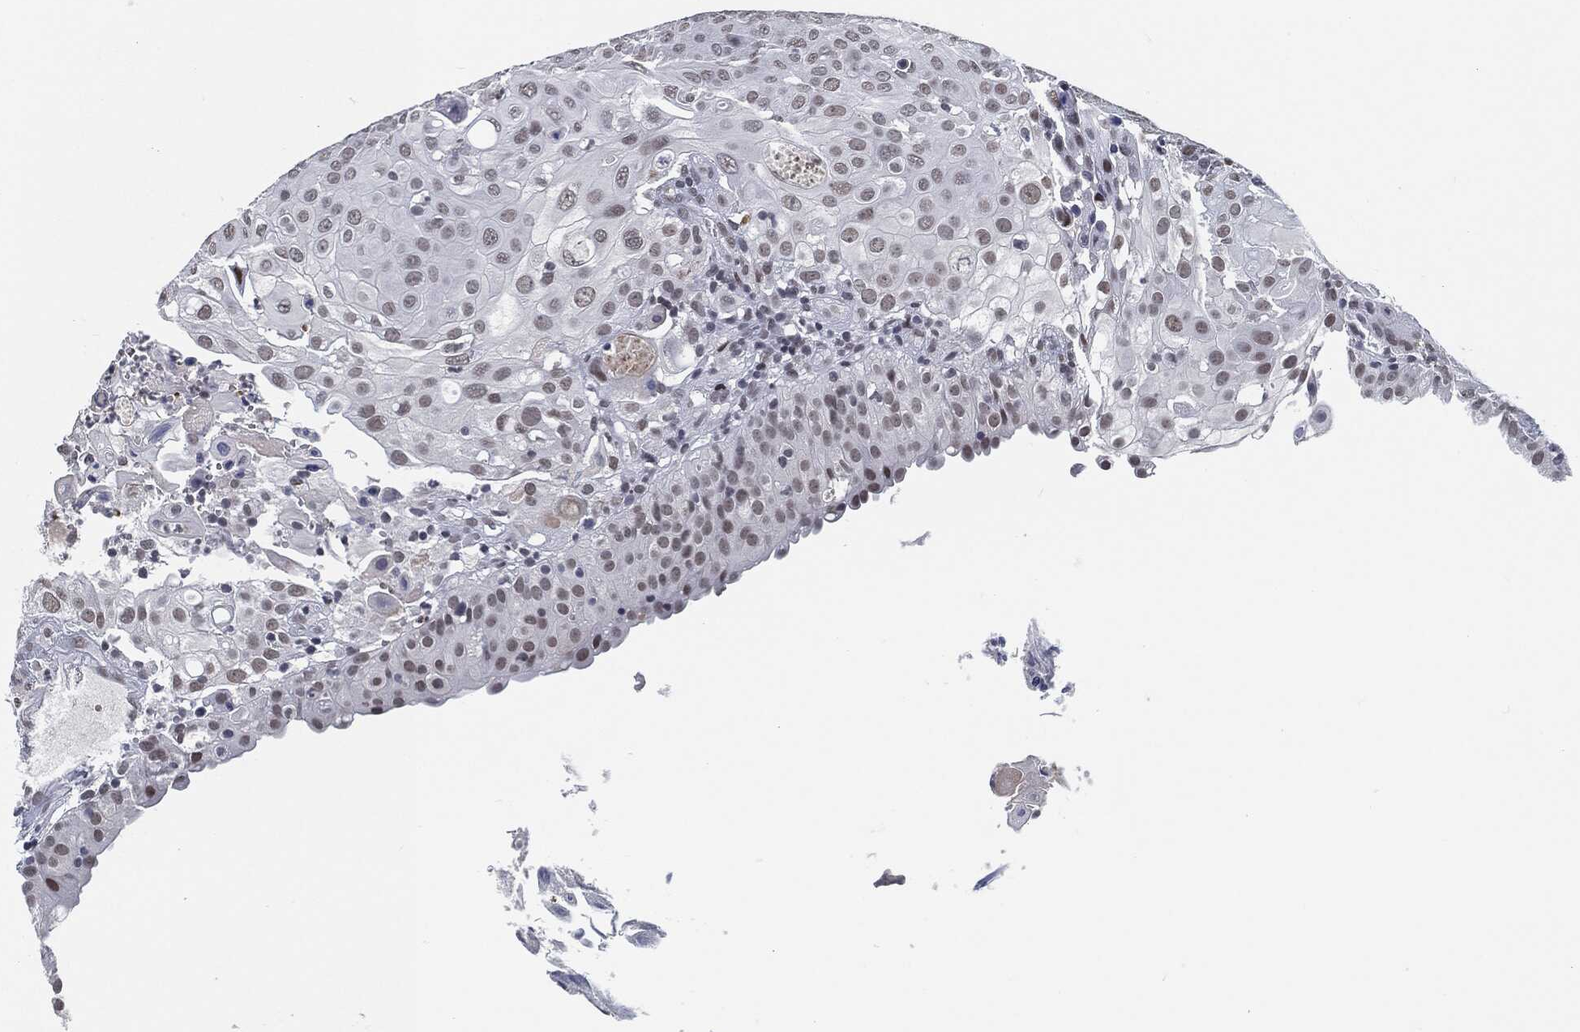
{"staining": {"intensity": "moderate", "quantity": "<25%", "location": "nuclear"}, "tissue": "urothelial cancer", "cell_type": "Tumor cells", "image_type": "cancer", "snomed": [{"axis": "morphology", "description": "Urothelial carcinoma, High grade"}, {"axis": "topography", "description": "Urinary bladder"}], "caption": "Moderate nuclear positivity for a protein is identified in about <25% of tumor cells of urothelial cancer using immunohistochemistry.", "gene": "ANXA1", "patient": {"sex": "female", "age": 79}}